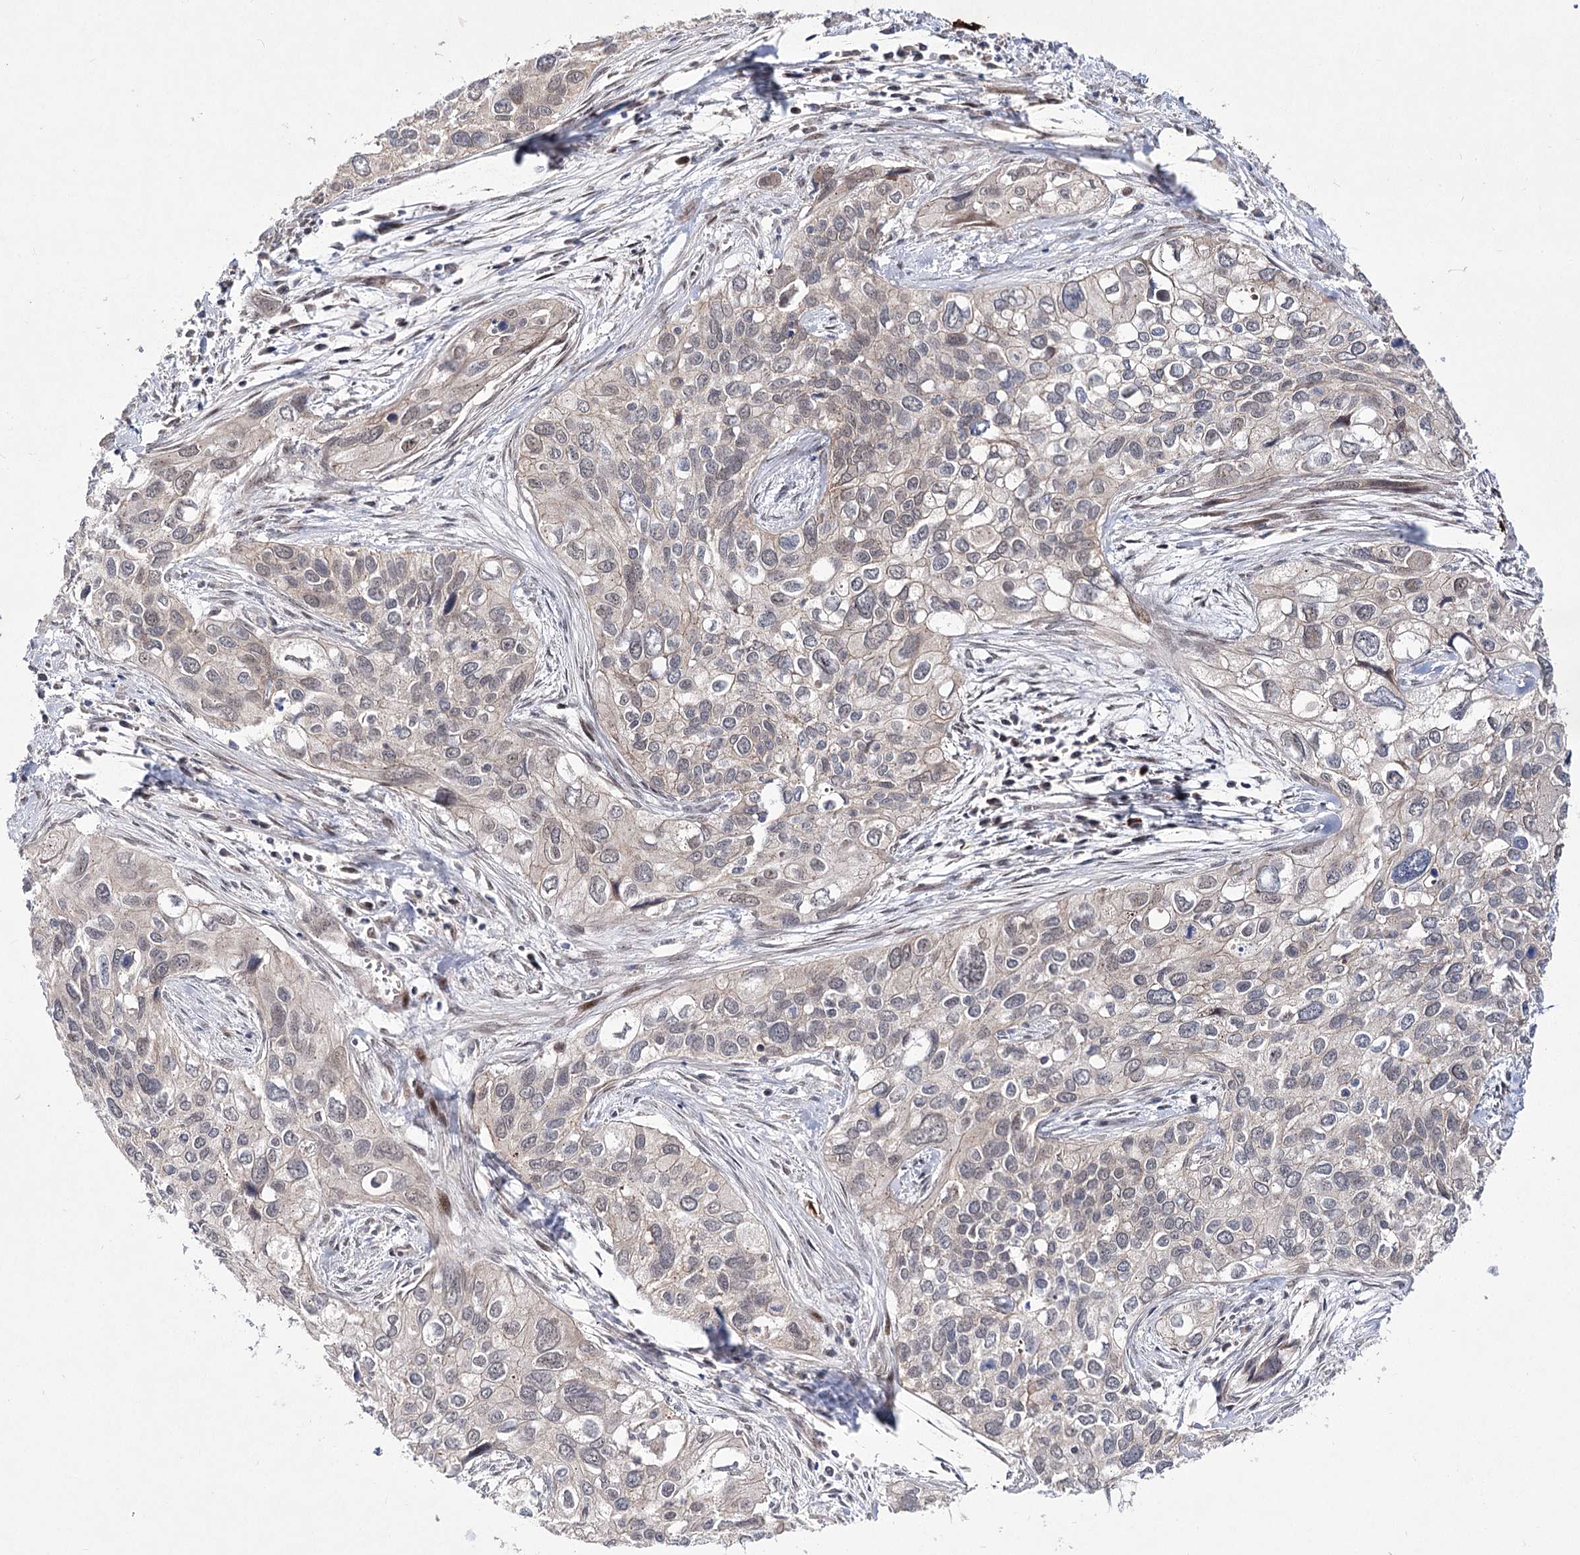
{"staining": {"intensity": "weak", "quantity": "<25%", "location": "cytoplasmic/membranous,nuclear"}, "tissue": "cervical cancer", "cell_type": "Tumor cells", "image_type": "cancer", "snomed": [{"axis": "morphology", "description": "Squamous cell carcinoma, NOS"}, {"axis": "topography", "description": "Cervix"}], "caption": "Immunohistochemical staining of human cervical cancer reveals no significant expression in tumor cells. Brightfield microscopy of IHC stained with DAB (brown) and hematoxylin (blue), captured at high magnification.", "gene": "ARHGAP32", "patient": {"sex": "female", "age": 55}}